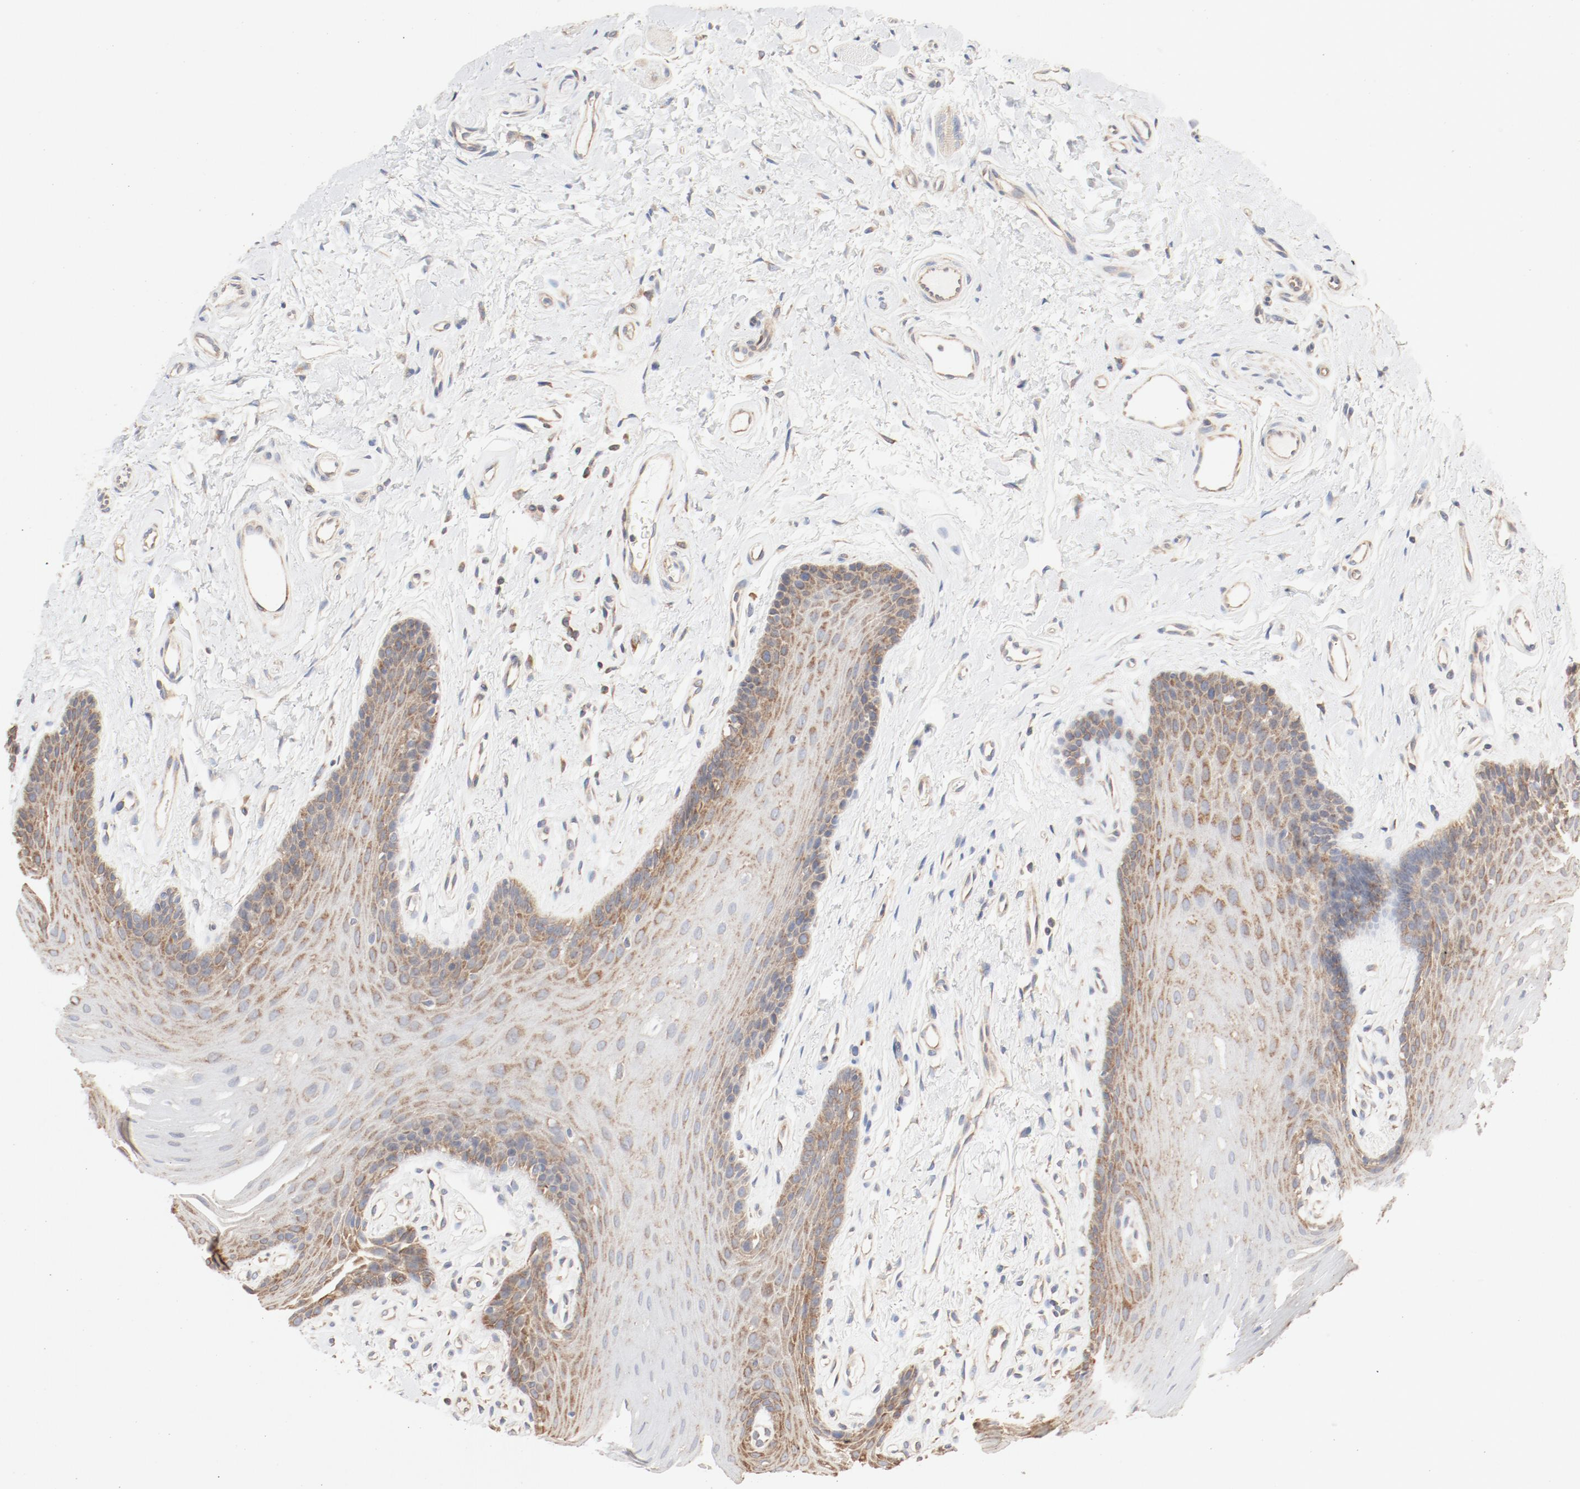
{"staining": {"intensity": "moderate", "quantity": ">75%", "location": "cytoplasmic/membranous"}, "tissue": "oral mucosa", "cell_type": "Squamous epithelial cells", "image_type": "normal", "snomed": [{"axis": "morphology", "description": "Normal tissue, NOS"}, {"axis": "topography", "description": "Oral tissue"}], "caption": "Immunohistochemical staining of unremarkable human oral mucosa reveals >75% levels of moderate cytoplasmic/membranous protein staining in approximately >75% of squamous epithelial cells.", "gene": "RPS6", "patient": {"sex": "male", "age": 62}}